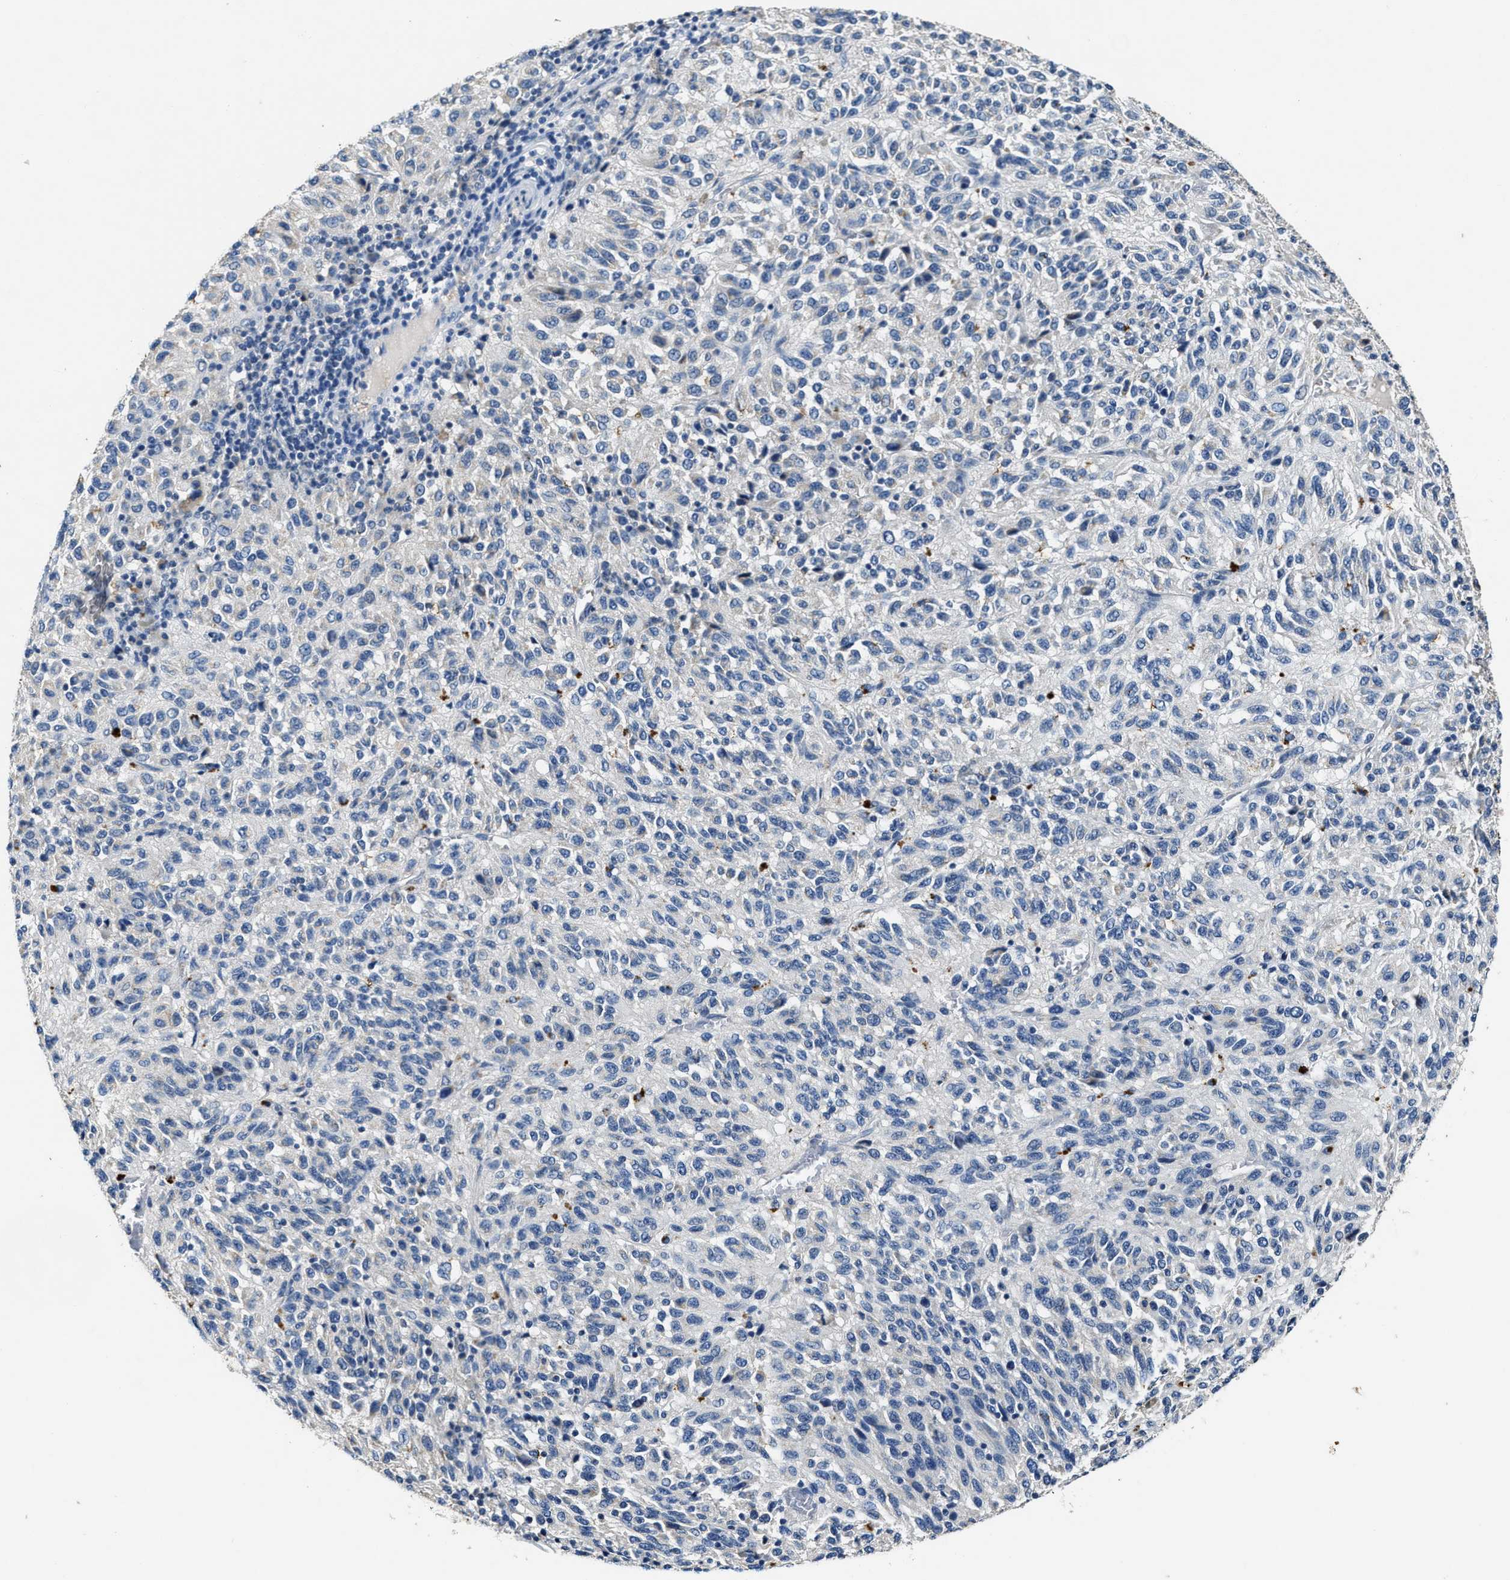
{"staining": {"intensity": "negative", "quantity": "none", "location": "none"}, "tissue": "melanoma", "cell_type": "Tumor cells", "image_type": "cancer", "snomed": [{"axis": "morphology", "description": "Malignant melanoma, Metastatic site"}, {"axis": "topography", "description": "Lung"}], "caption": "IHC micrograph of neoplastic tissue: human malignant melanoma (metastatic site) stained with DAB demonstrates no significant protein positivity in tumor cells.", "gene": "SLC25A25", "patient": {"sex": "male", "age": 64}}